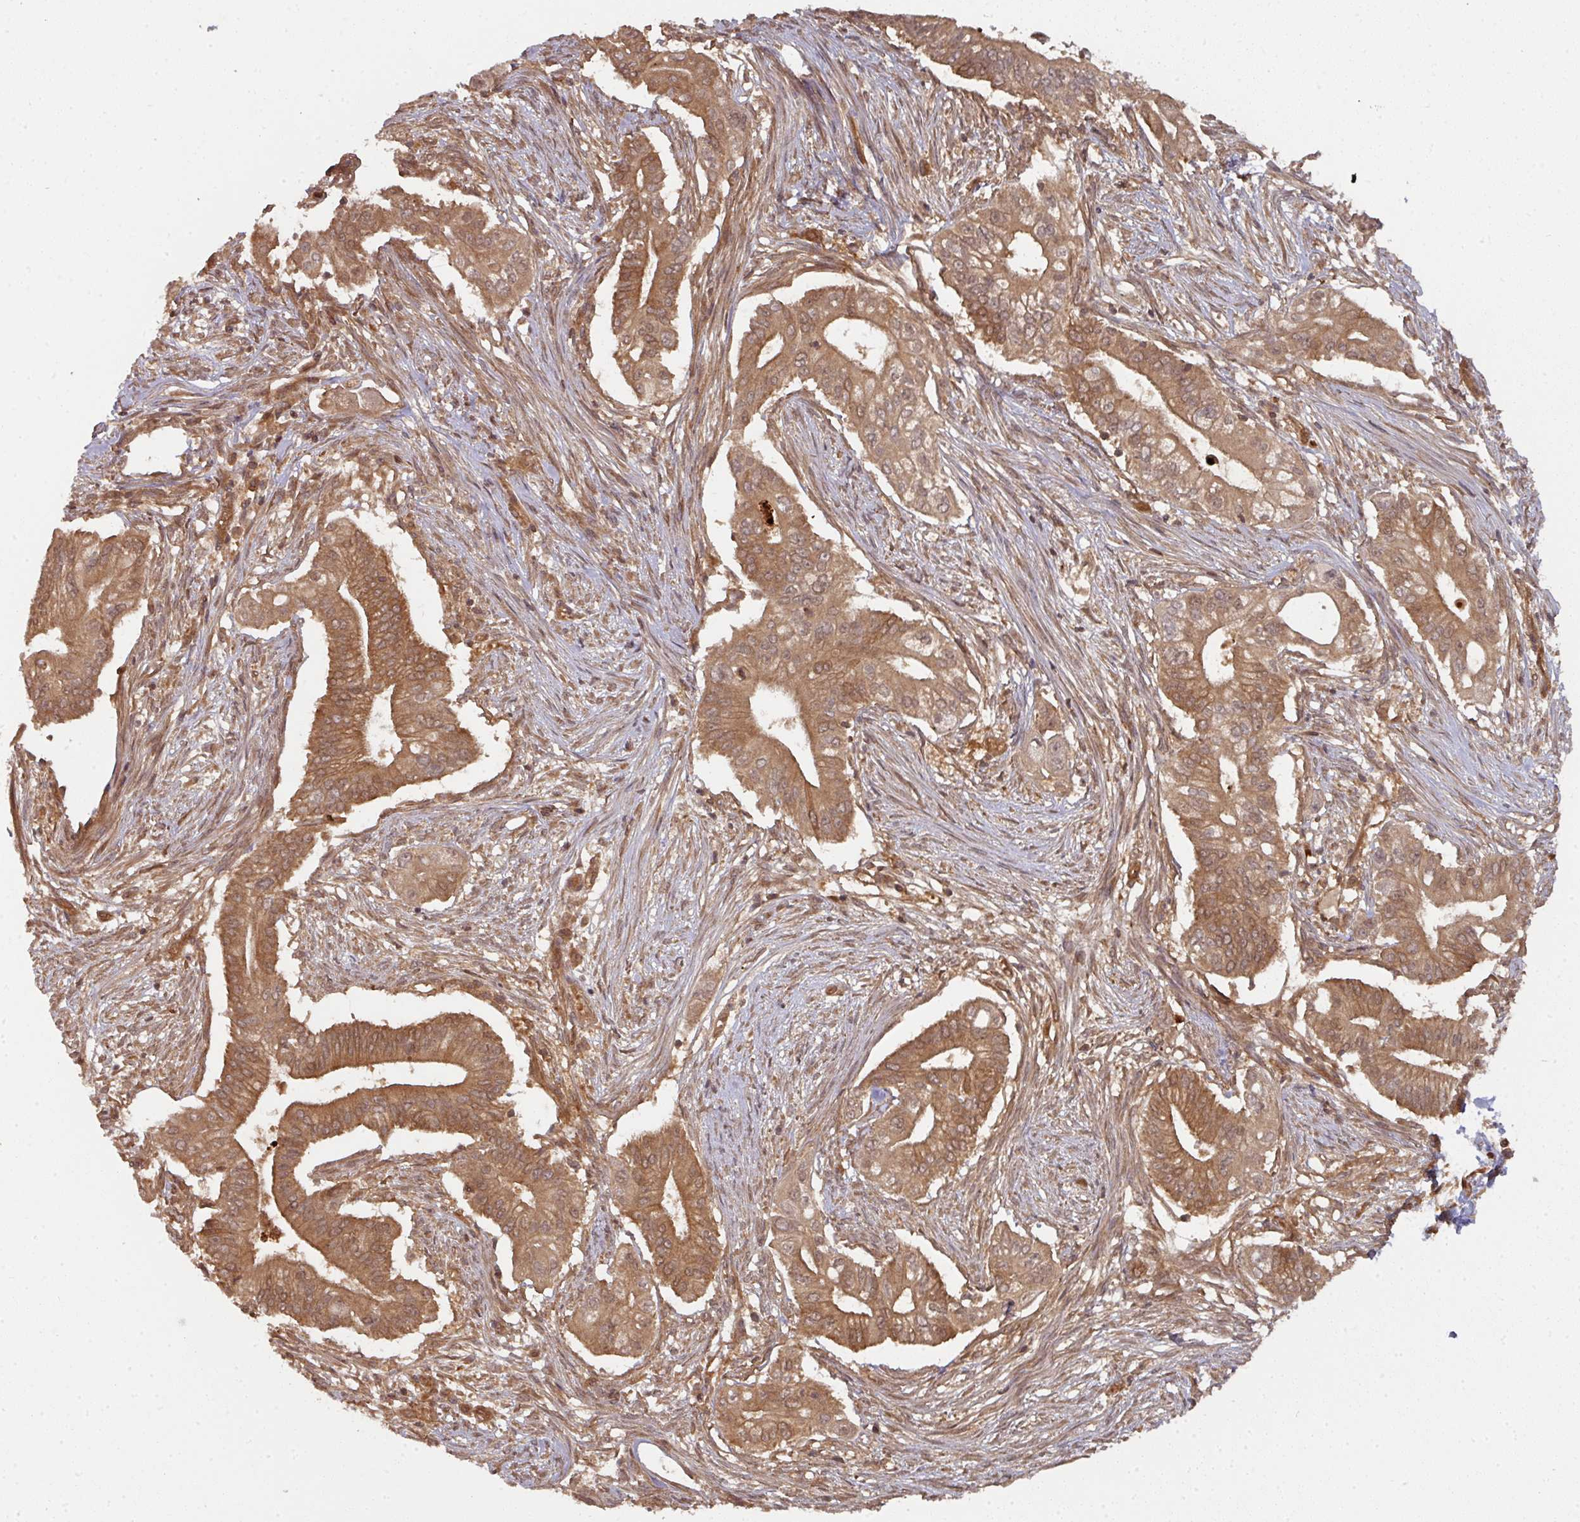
{"staining": {"intensity": "moderate", "quantity": ">75%", "location": "cytoplasmic/membranous"}, "tissue": "pancreatic cancer", "cell_type": "Tumor cells", "image_type": "cancer", "snomed": [{"axis": "morphology", "description": "Adenocarcinoma, NOS"}, {"axis": "topography", "description": "Pancreas"}], "caption": "Brown immunohistochemical staining in adenocarcinoma (pancreatic) reveals moderate cytoplasmic/membranous staining in approximately >75% of tumor cells.", "gene": "EIF4EBP2", "patient": {"sex": "female", "age": 68}}